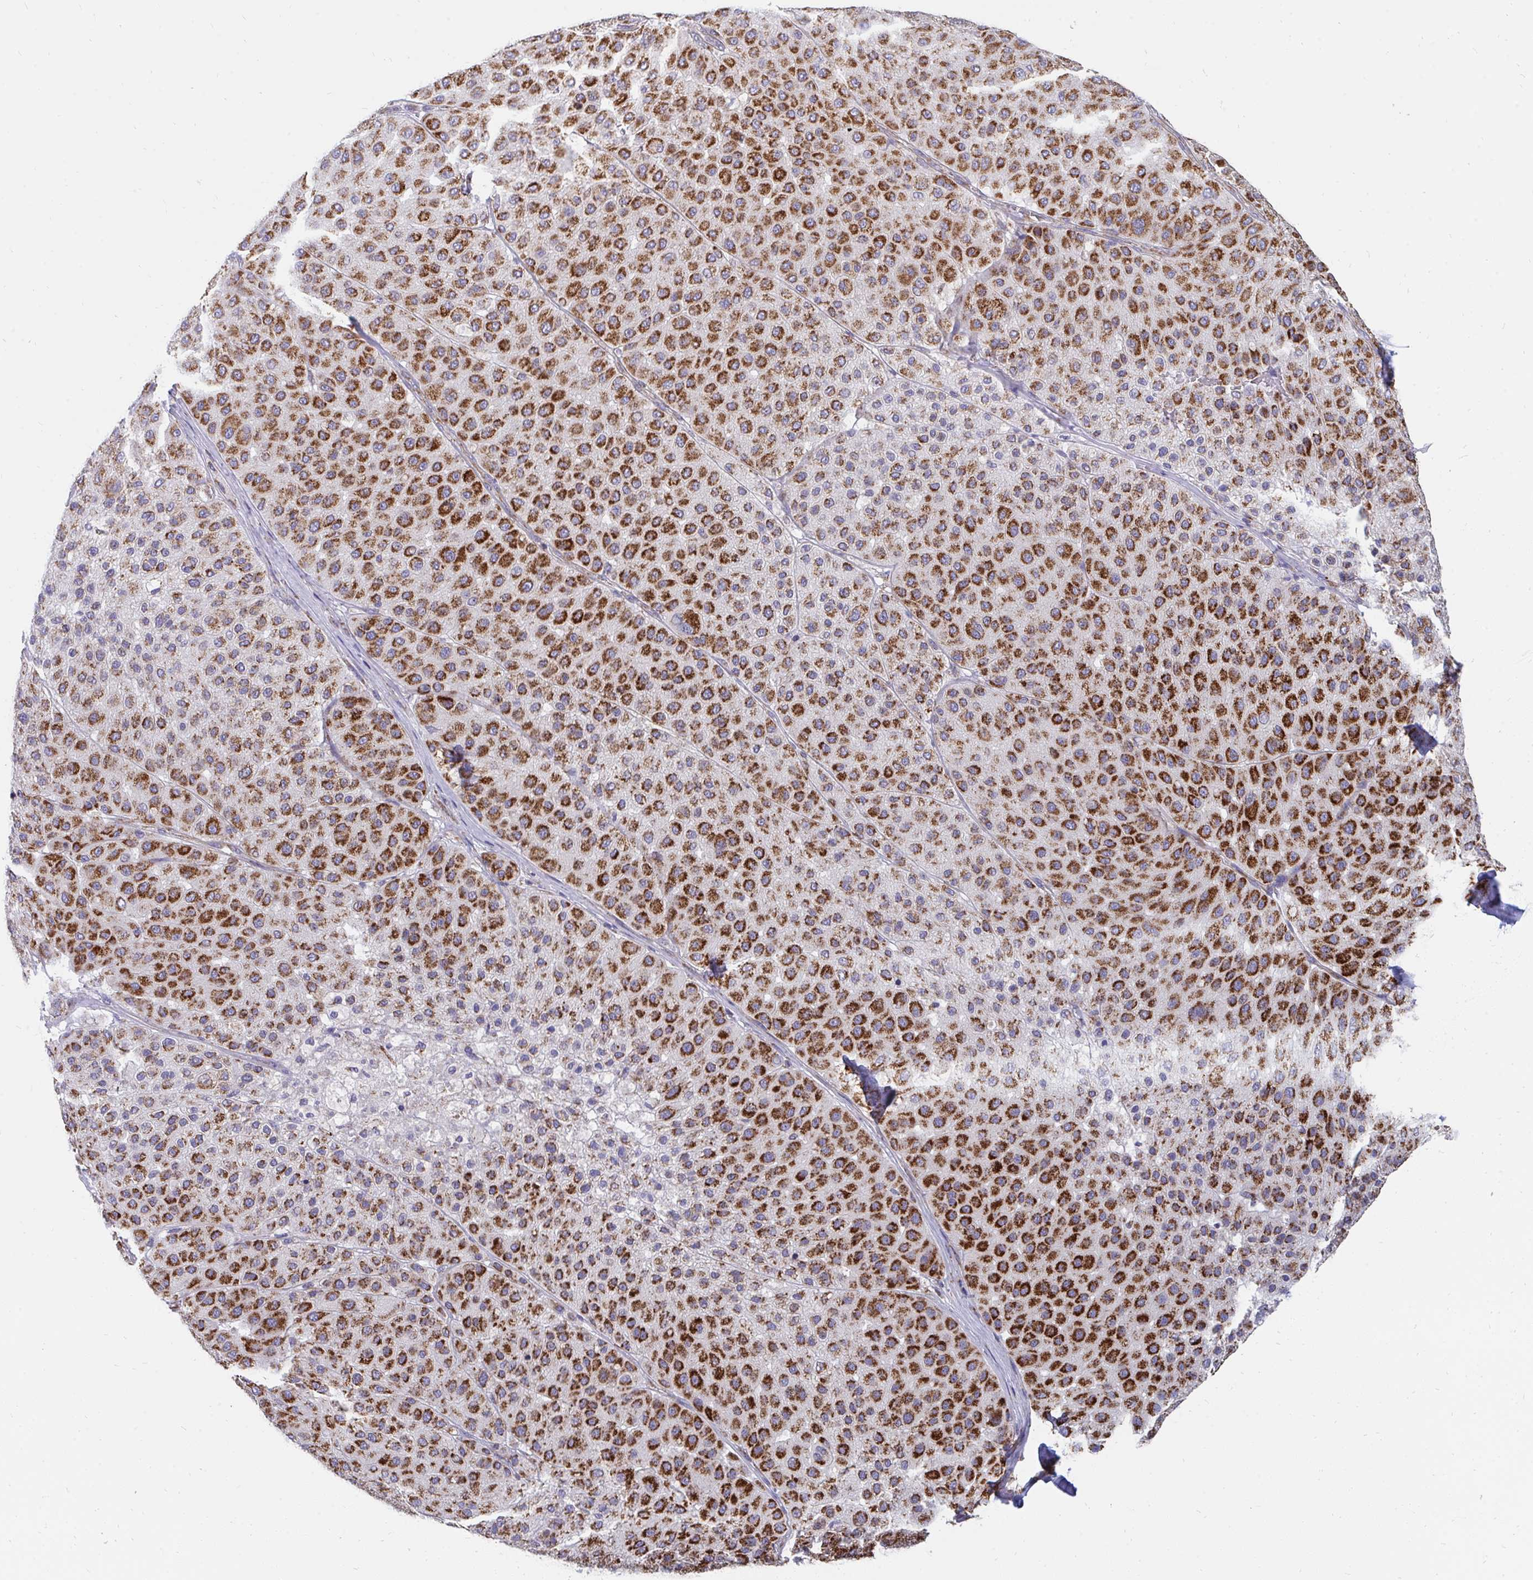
{"staining": {"intensity": "strong", "quantity": ">75%", "location": "cytoplasmic/membranous"}, "tissue": "melanoma", "cell_type": "Tumor cells", "image_type": "cancer", "snomed": [{"axis": "morphology", "description": "Malignant melanoma, Metastatic site"}, {"axis": "topography", "description": "Smooth muscle"}], "caption": "The image demonstrates immunohistochemical staining of malignant melanoma (metastatic site). There is strong cytoplasmic/membranous positivity is seen in about >75% of tumor cells.", "gene": "PC", "patient": {"sex": "male", "age": 41}}